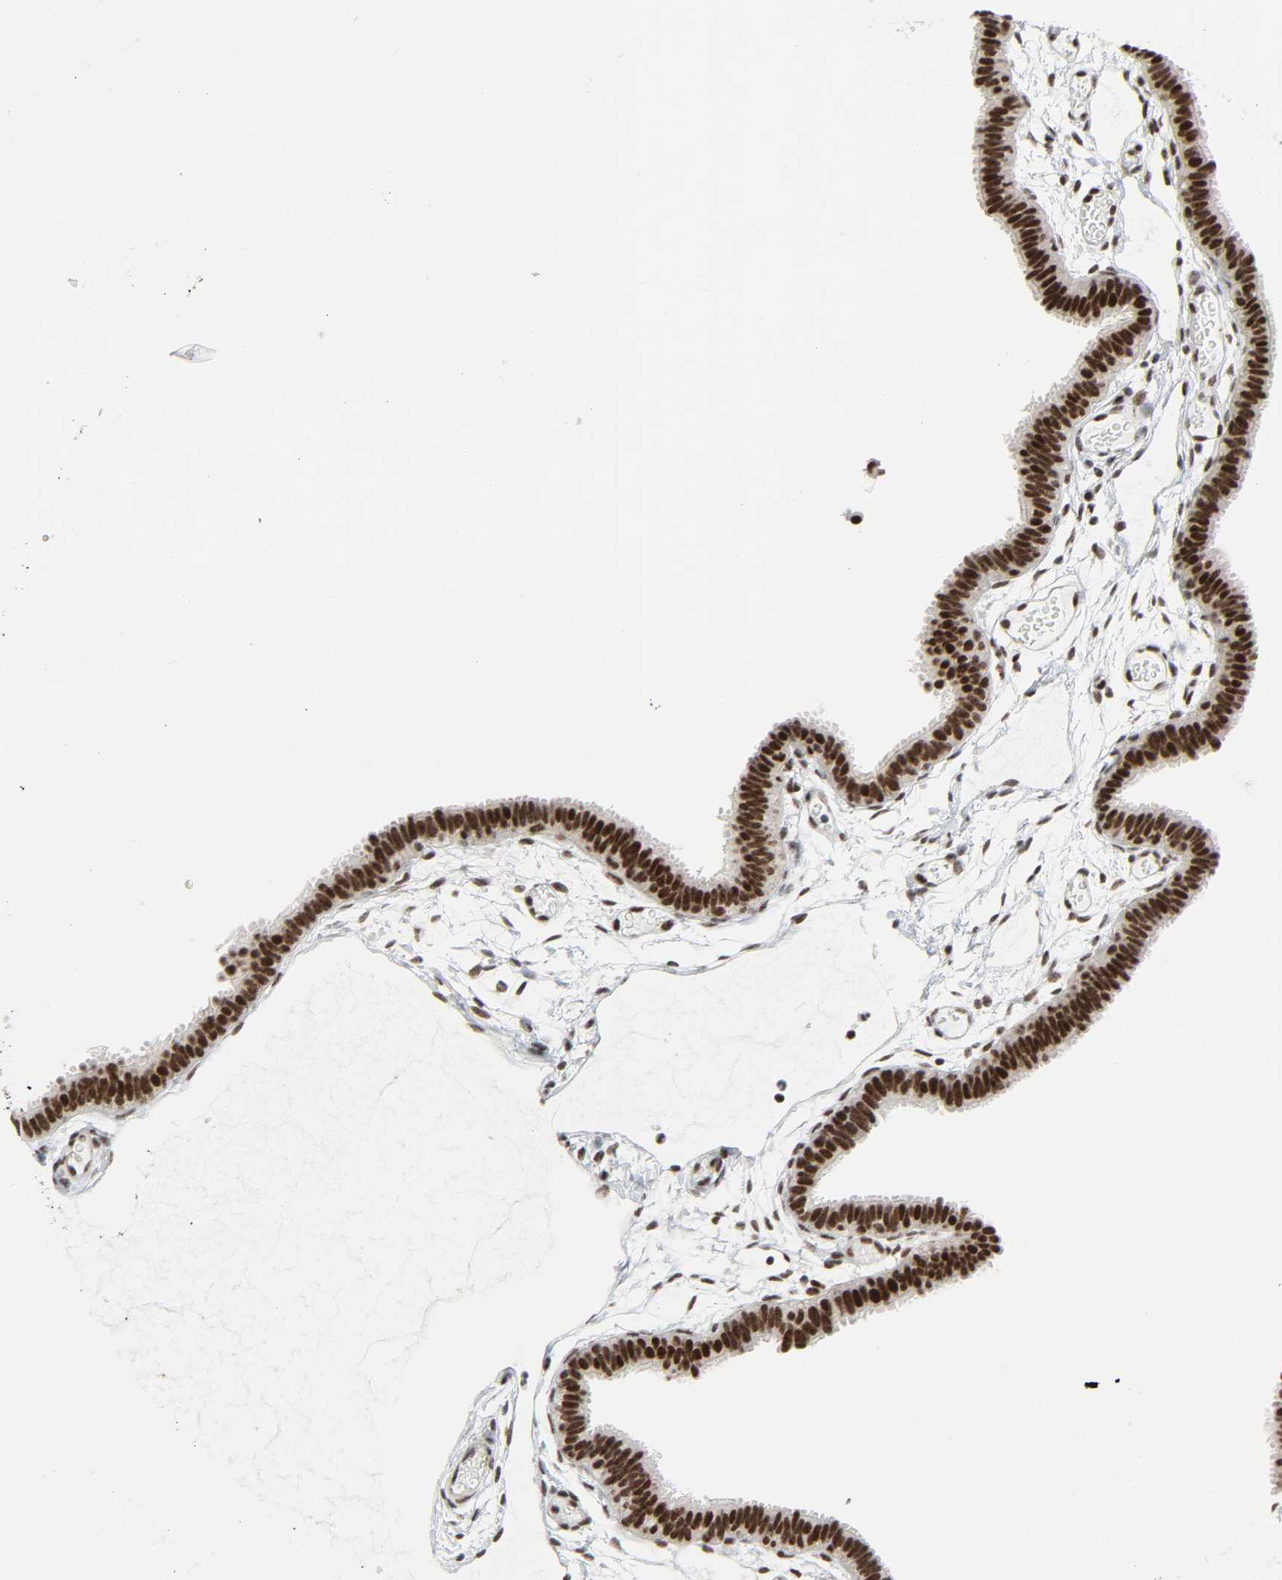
{"staining": {"intensity": "strong", "quantity": ">75%", "location": "nuclear"}, "tissue": "fallopian tube", "cell_type": "Glandular cells", "image_type": "normal", "snomed": [{"axis": "morphology", "description": "Normal tissue, NOS"}, {"axis": "topography", "description": "Fallopian tube"}], "caption": "Fallopian tube stained with immunohistochemistry (IHC) reveals strong nuclear expression in about >75% of glandular cells. (Stains: DAB in brown, nuclei in blue, Microscopy: brightfield microscopy at high magnification).", "gene": "CDK7", "patient": {"sex": "female", "age": 29}}